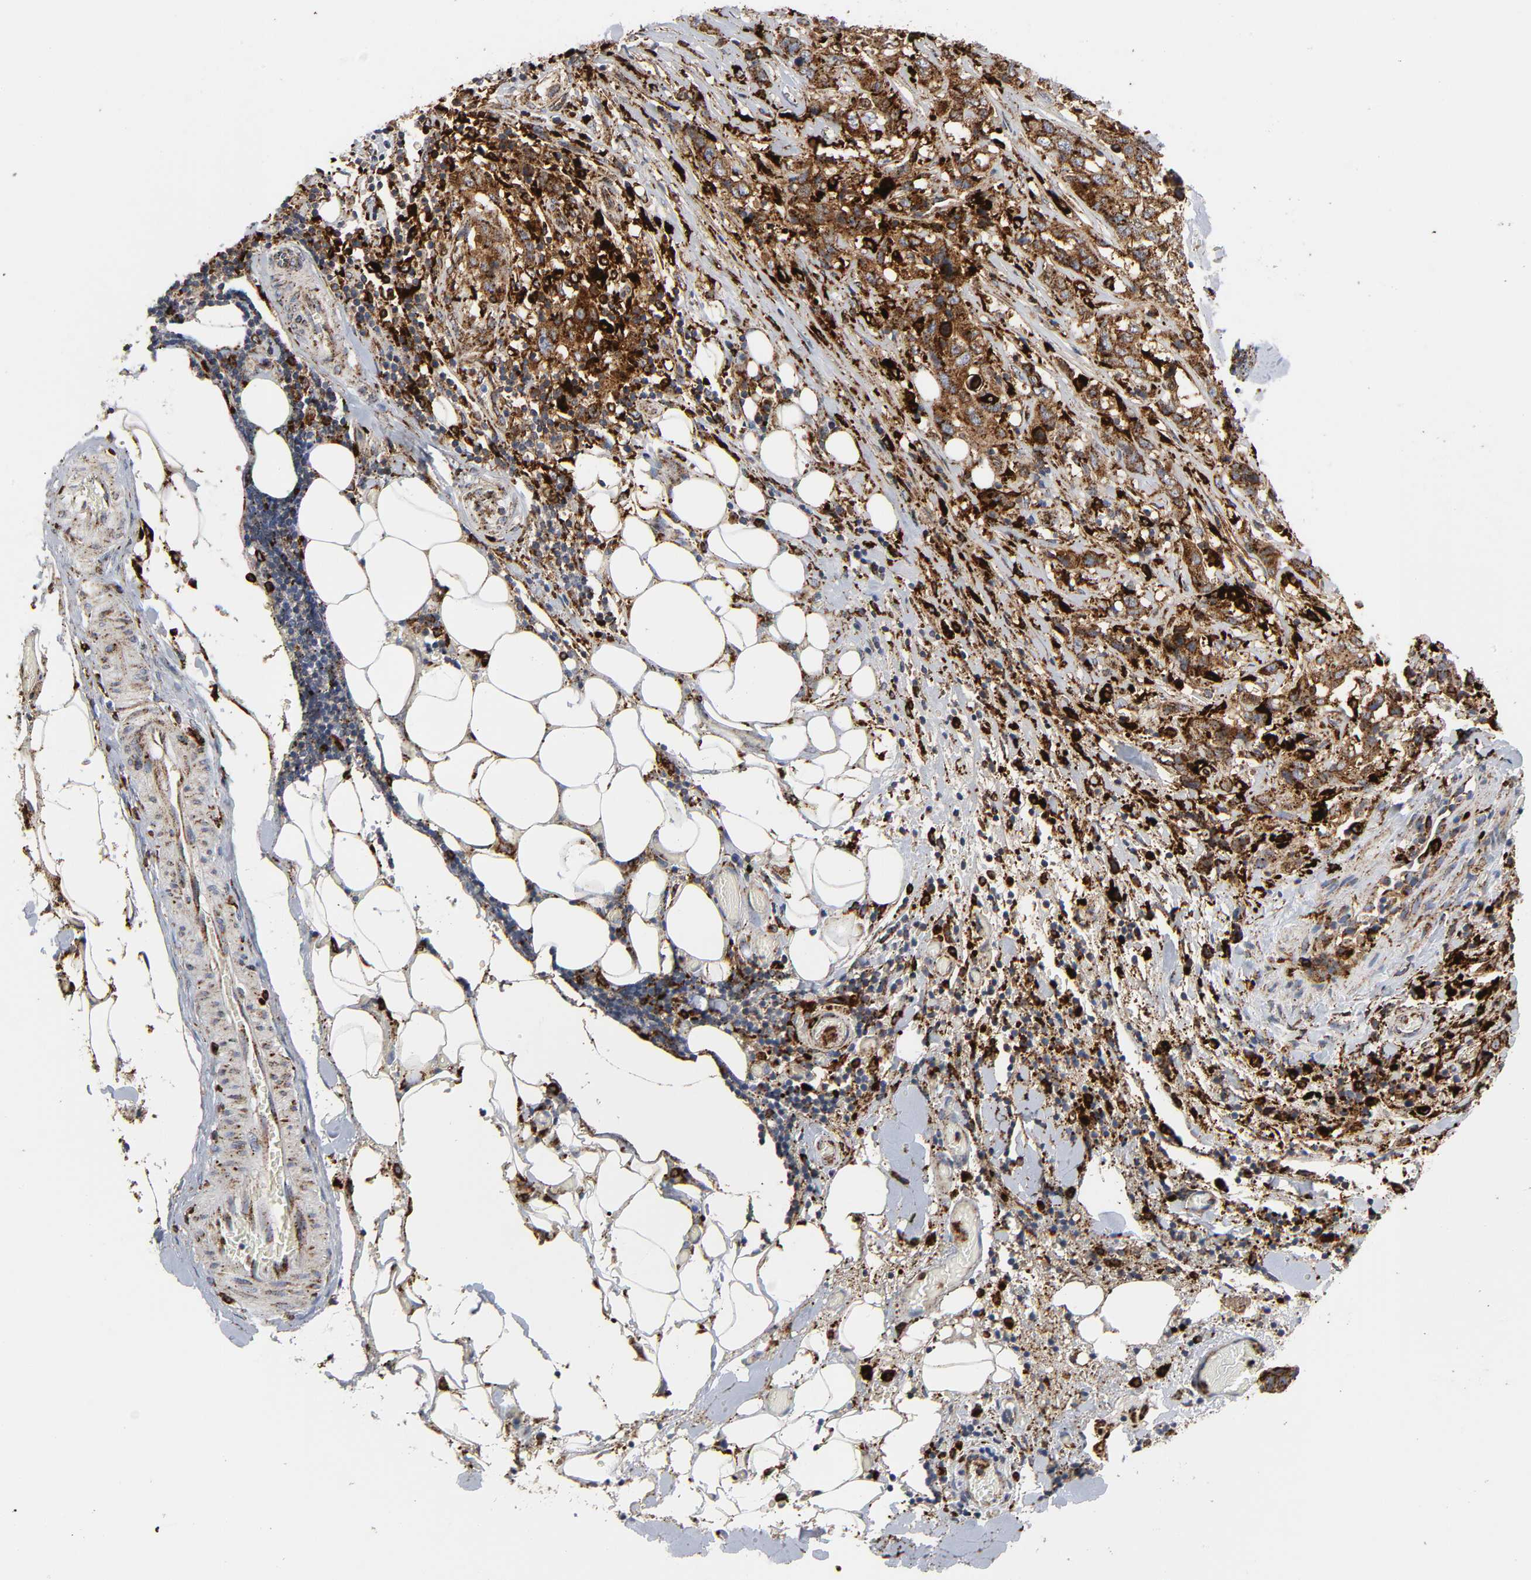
{"staining": {"intensity": "strong", "quantity": ">75%", "location": "cytoplasmic/membranous"}, "tissue": "stomach cancer", "cell_type": "Tumor cells", "image_type": "cancer", "snomed": [{"axis": "morphology", "description": "Adenocarcinoma, NOS"}, {"axis": "topography", "description": "Stomach"}], "caption": "This is an image of immunohistochemistry (IHC) staining of stomach cancer (adenocarcinoma), which shows strong expression in the cytoplasmic/membranous of tumor cells.", "gene": "PSAP", "patient": {"sex": "male", "age": 48}}